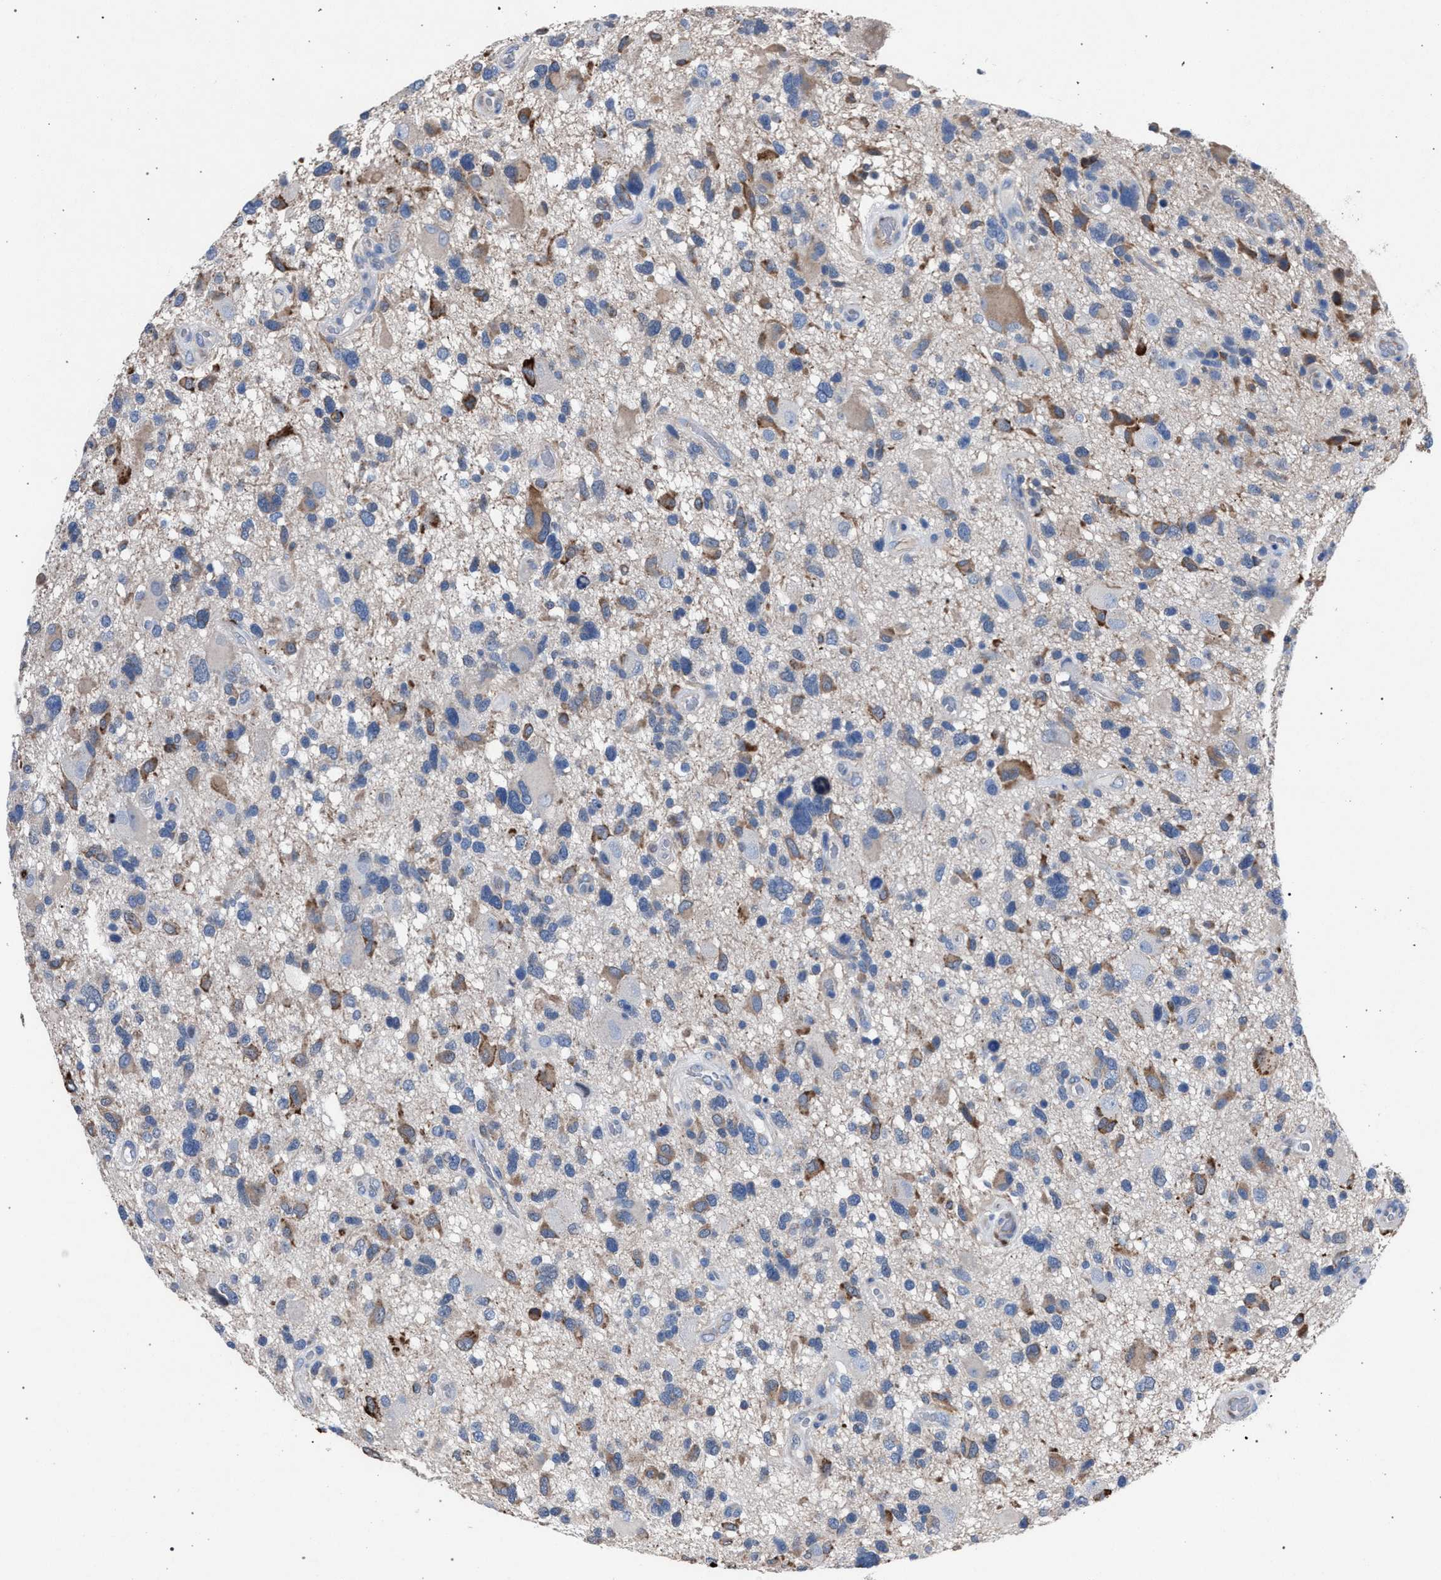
{"staining": {"intensity": "moderate", "quantity": "<25%", "location": "cytoplasmic/membranous"}, "tissue": "glioma", "cell_type": "Tumor cells", "image_type": "cancer", "snomed": [{"axis": "morphology", "description": "Glioma, malignant, High grade"}, {"axis": "topography", "description": "Brain"}], "caption": "Immunohistochemical staining of malignant glioma (high-grade) shows low levels of moderate cytoplasmic/membranous protein positivity in approximately <25% of tumor cells.", "gene": "CRYZ", "patient": {"sex": "male", "age": 33}}